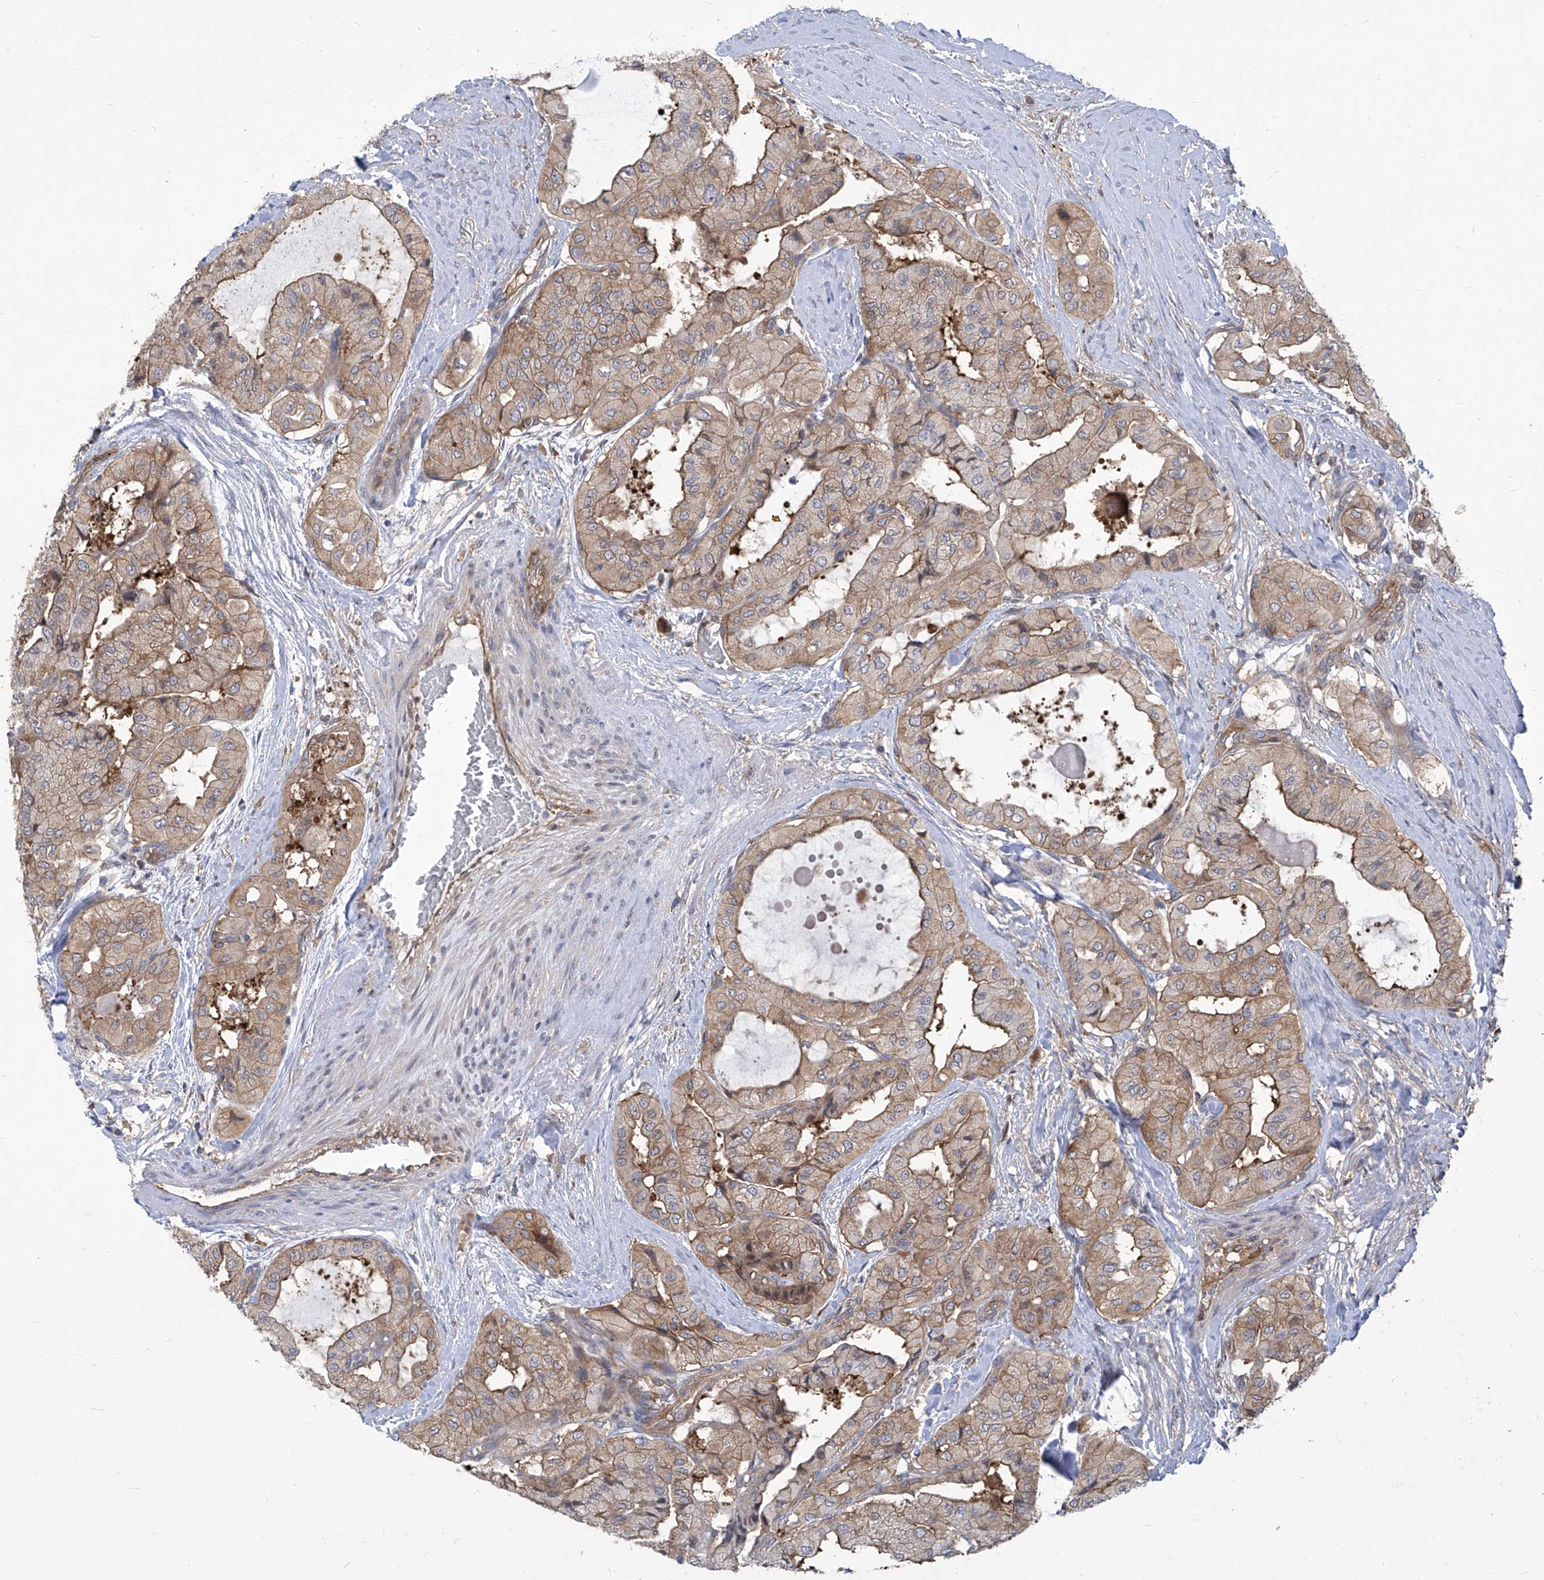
{"staining": {"intensity": "moderate", "quantity": ">75%", "location": "cytoplasmic/membranous"}, "tissue": "thyroid cancer", "cell_type": "Tumor cells", "image_type": "cancer", "snomed": [{"axis": "morphology", "description": "Papillary adenocarcinoma, NOS"}, {"axis": "topography", "description": "Thyroid gland"}], "caption": "Thyroid papillary adenocarcinoma was stained to show a protein in brown. There is medium levels of moderate cytoplasmic/membranous staining in approximately >75% of tumor cells.", "gene": "EIF3M", "patient": {"sex": "female", "age": 59}}